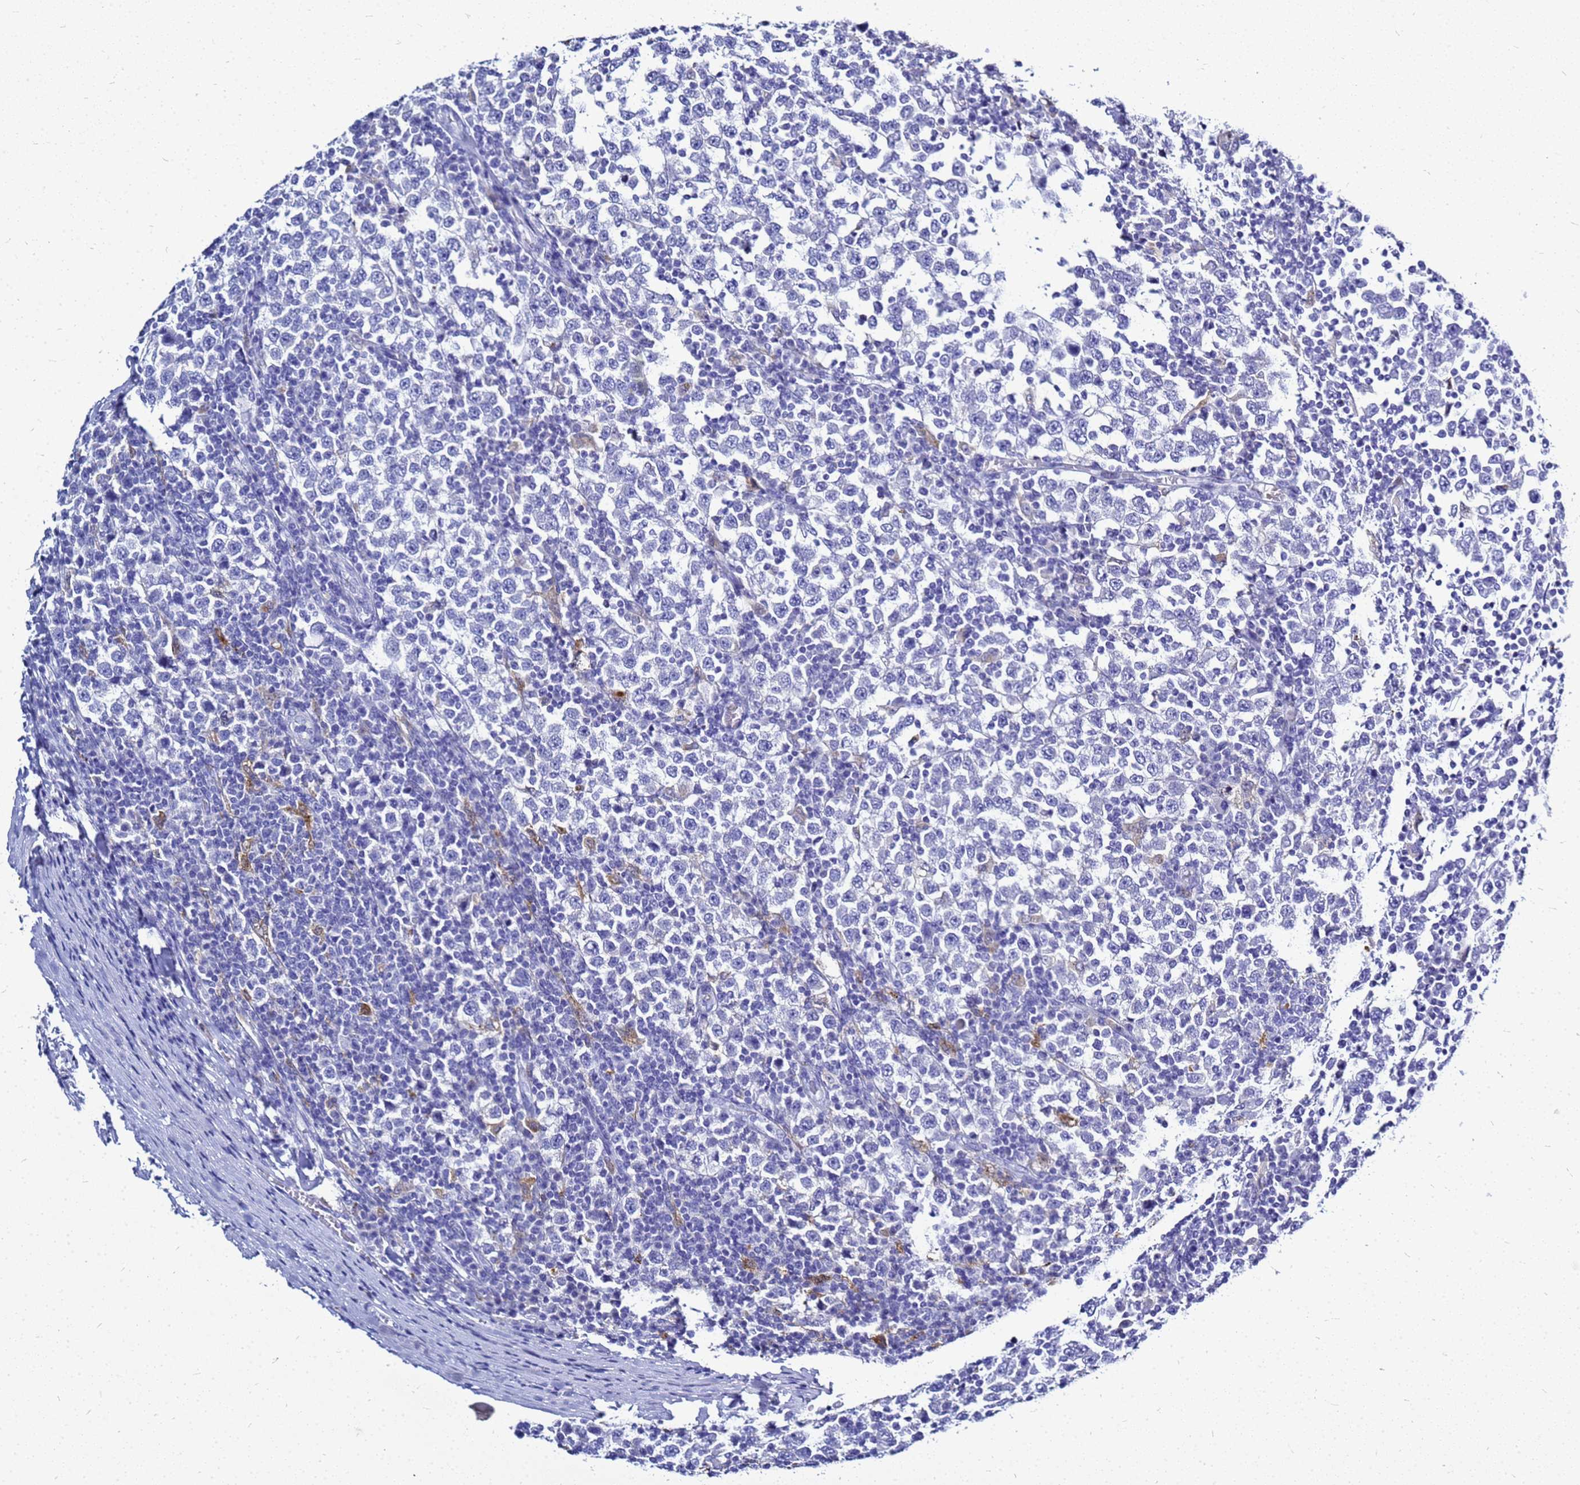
{"staining": {"intensity": "negative", "quantity": "none", "location": "none"}, "tissue": "testis cancer", "cell_type": "Tumor cells", "image_type": "cancer", "snomed": [{"axis": "morphology", "description": "Seminoma, NOS"}, {"axis": "topography", "description": "Testis"}], "caption": "This is an immunohistochemistry (IHC) micrograph of human seminoma (testis). There is no positivity in tumor cells.", "gene": "CSTA", "patient": {"sex": "male", "age": 65}}